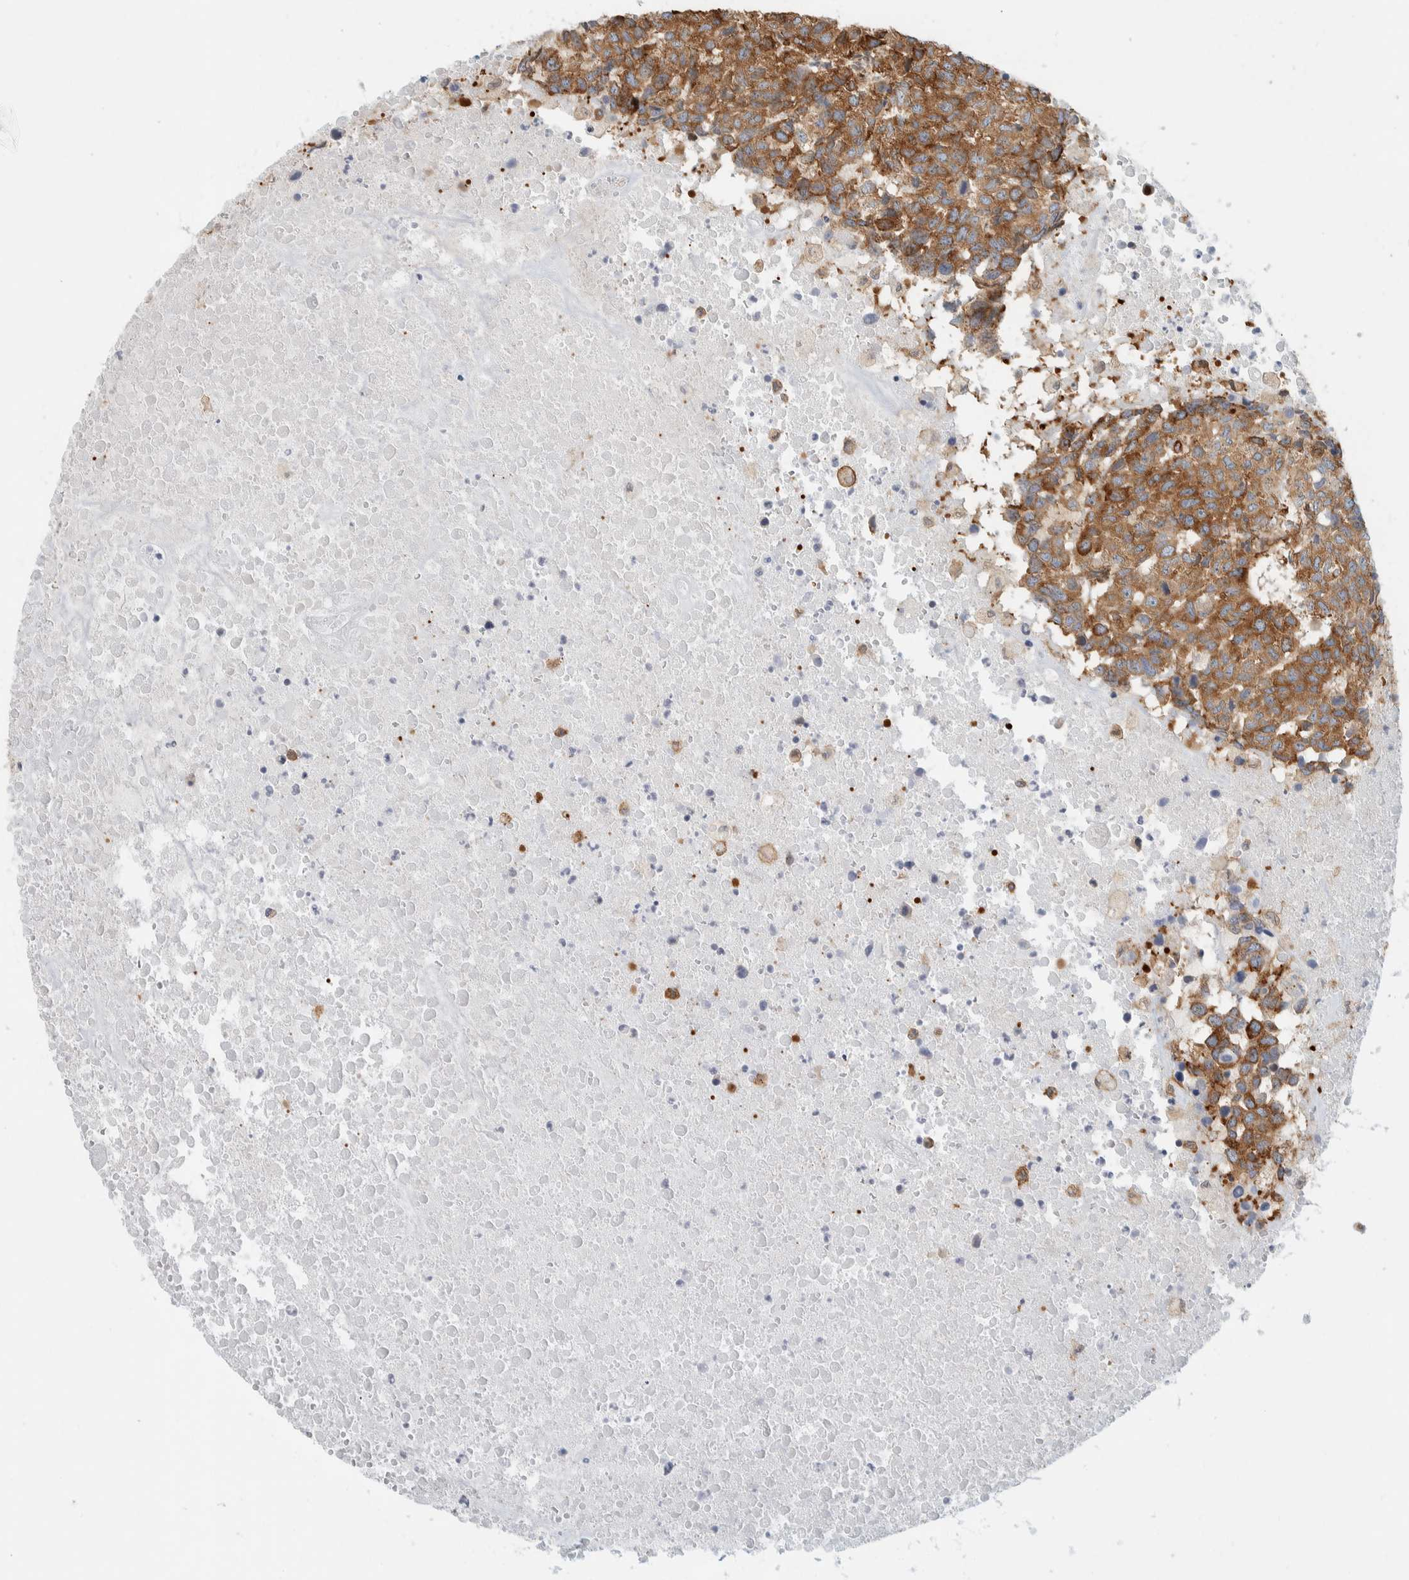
{"staining": {"intensity": "moderate", "quantity": ">75%", "location": "cytoplasmic/membranous"}, "tissue": "head and neck cancer", "cell_type": "Tumor cells", "image_type": "cancer", "snomed": [{"axis": "morphology", "description": "Squamous cell carcinoma, NOS"}, {"axis": "topography", "description": "Head-Neck"}], "caption": "Human head and neck cancer (squamous cell carcinoma) stained for a protein (brown) displays moderate cytoplasmic/membranous positive expression in about >75% of tumor cells.", "gene": "LLGL2", "patient": {"sex": "male", "age": 66}}